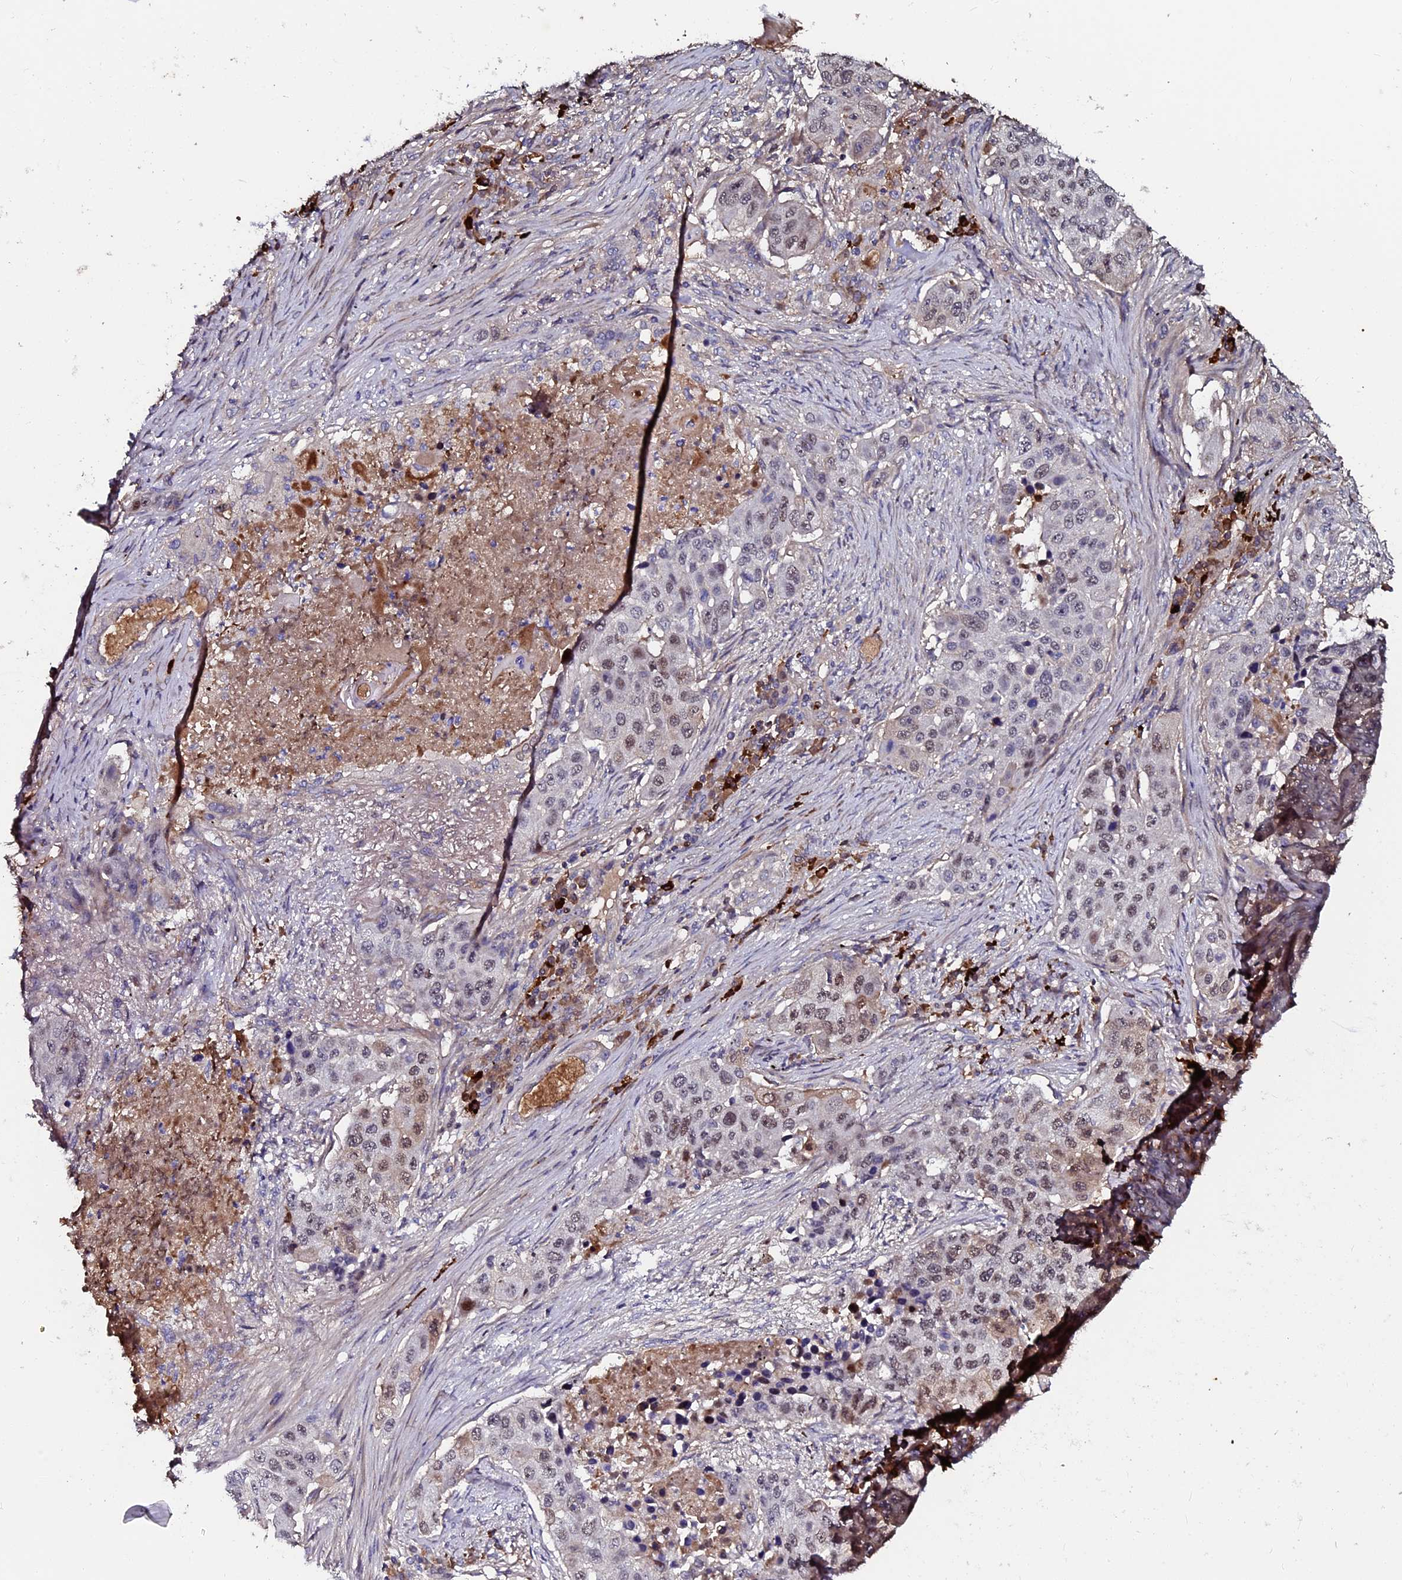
{"staining": {"intensity": "weak", "quantity": "25%-75%", "location": "nuclear"}, "tissue": "lung cancer", "cell_type": "Tumor cells", "image_type": "cancer", "snomed": [{"axis": "morphology", "description": "Squamous cell carcinoma, NOS"}, {"axis": "topography", "description": "Lung"}], "caption": "Protein expression analysis of human lung cancer (squamous cell carcinoma) reveals weak nuclear staining in approximately 25%-75% of tumor cells.", "gene": "LYG2", "patient": {"sex": "female", "age": 63}}